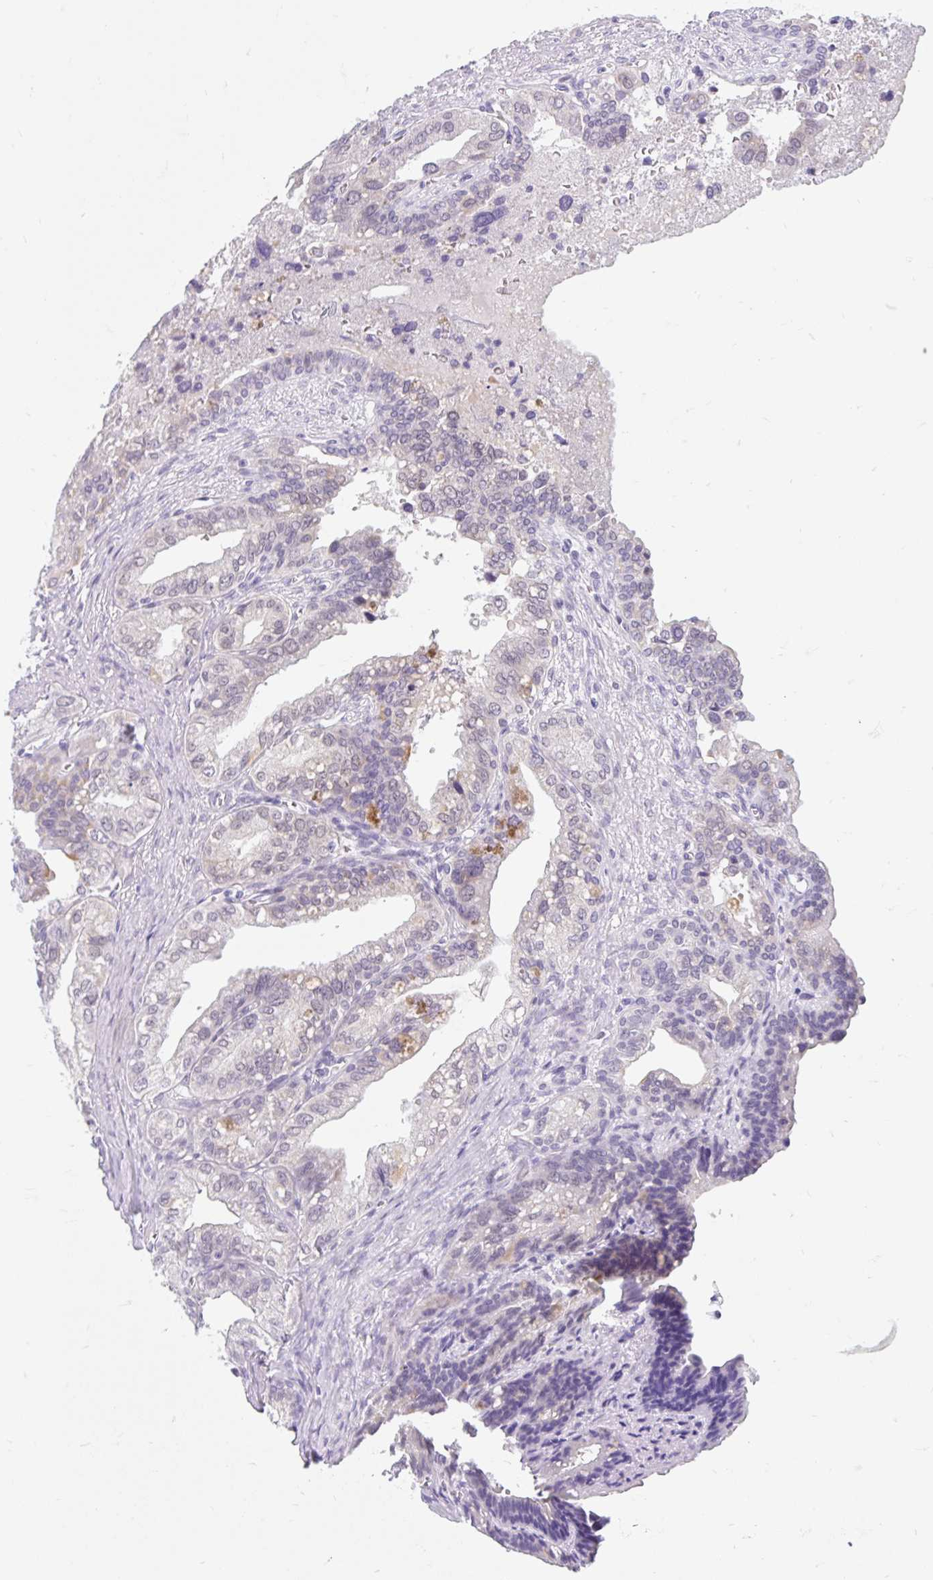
{"staining": {"intensity": "negative", "quantity": "none", "location": "none"}, "tissue": "seminal vesicle", "cell_type": "Glandular cells", "image_type": "normal", "snomed": [{"axis": "morphology", "description": "Normal tissue, NOS"}, {"axis": "topography", "description": "Seminal veicle"}], "caption": "High magnification brightfield microscopy of normal seminal vesicle stained with DAB (brown) and counterstained with hematoxylin (blue): glandular cells show no significant staining. Nuclei are stained in blue.", "gene": "ITPK1", "patient": {"sex": "male", "age": 67}}